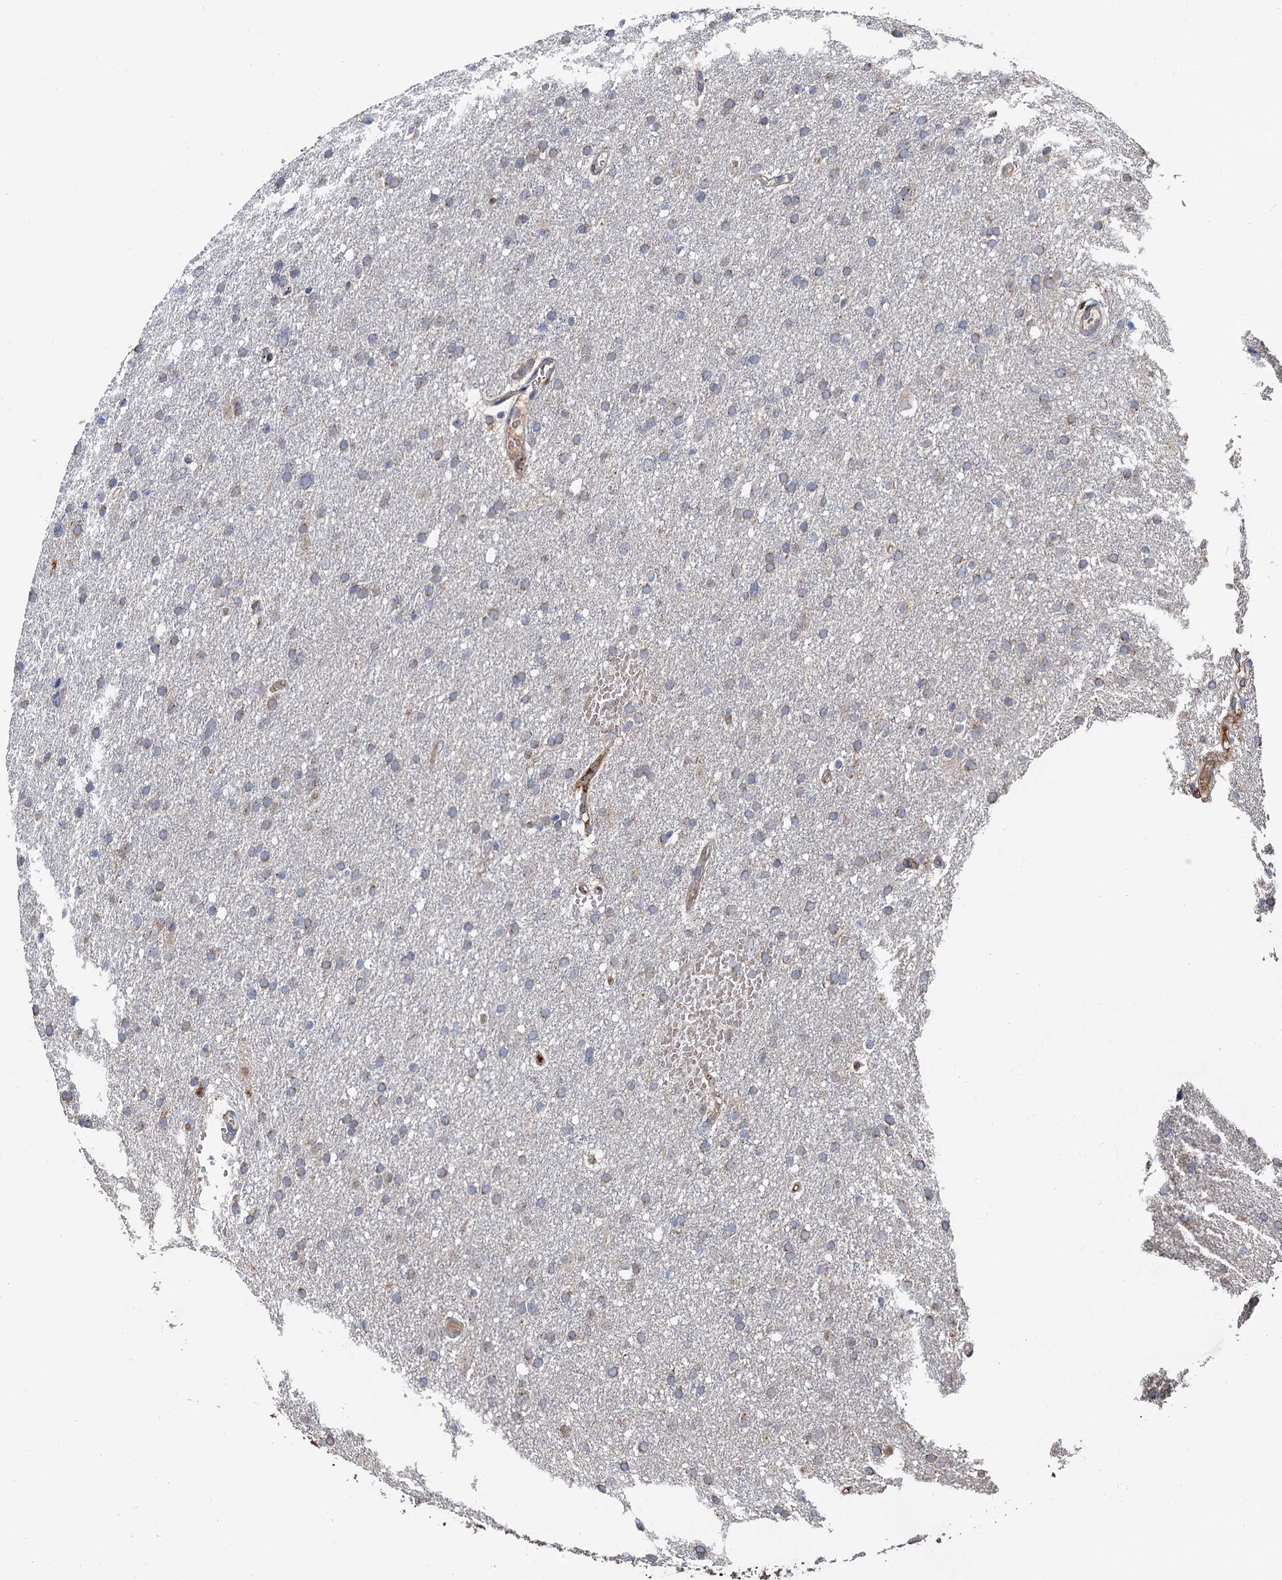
{"staining": {"intensity": "weak", "quantity": "<25%", "location": "cytoplasmic/membranous"}, "tissue": "glioma", "cell_type": "Tumor cells", "image_type": "cancer", "snomed": [{"axis": "morphology", "description": "Glioma, malignant, High grade"}, {"axis": "topography", "description": "Cerebral cortex"}], "caption": "DAB immunohistochemical staining of glioma shows no significant positivity in tumor cells.", "gene": "DEXI", "patient": {"sex": "female", "age": 36}}